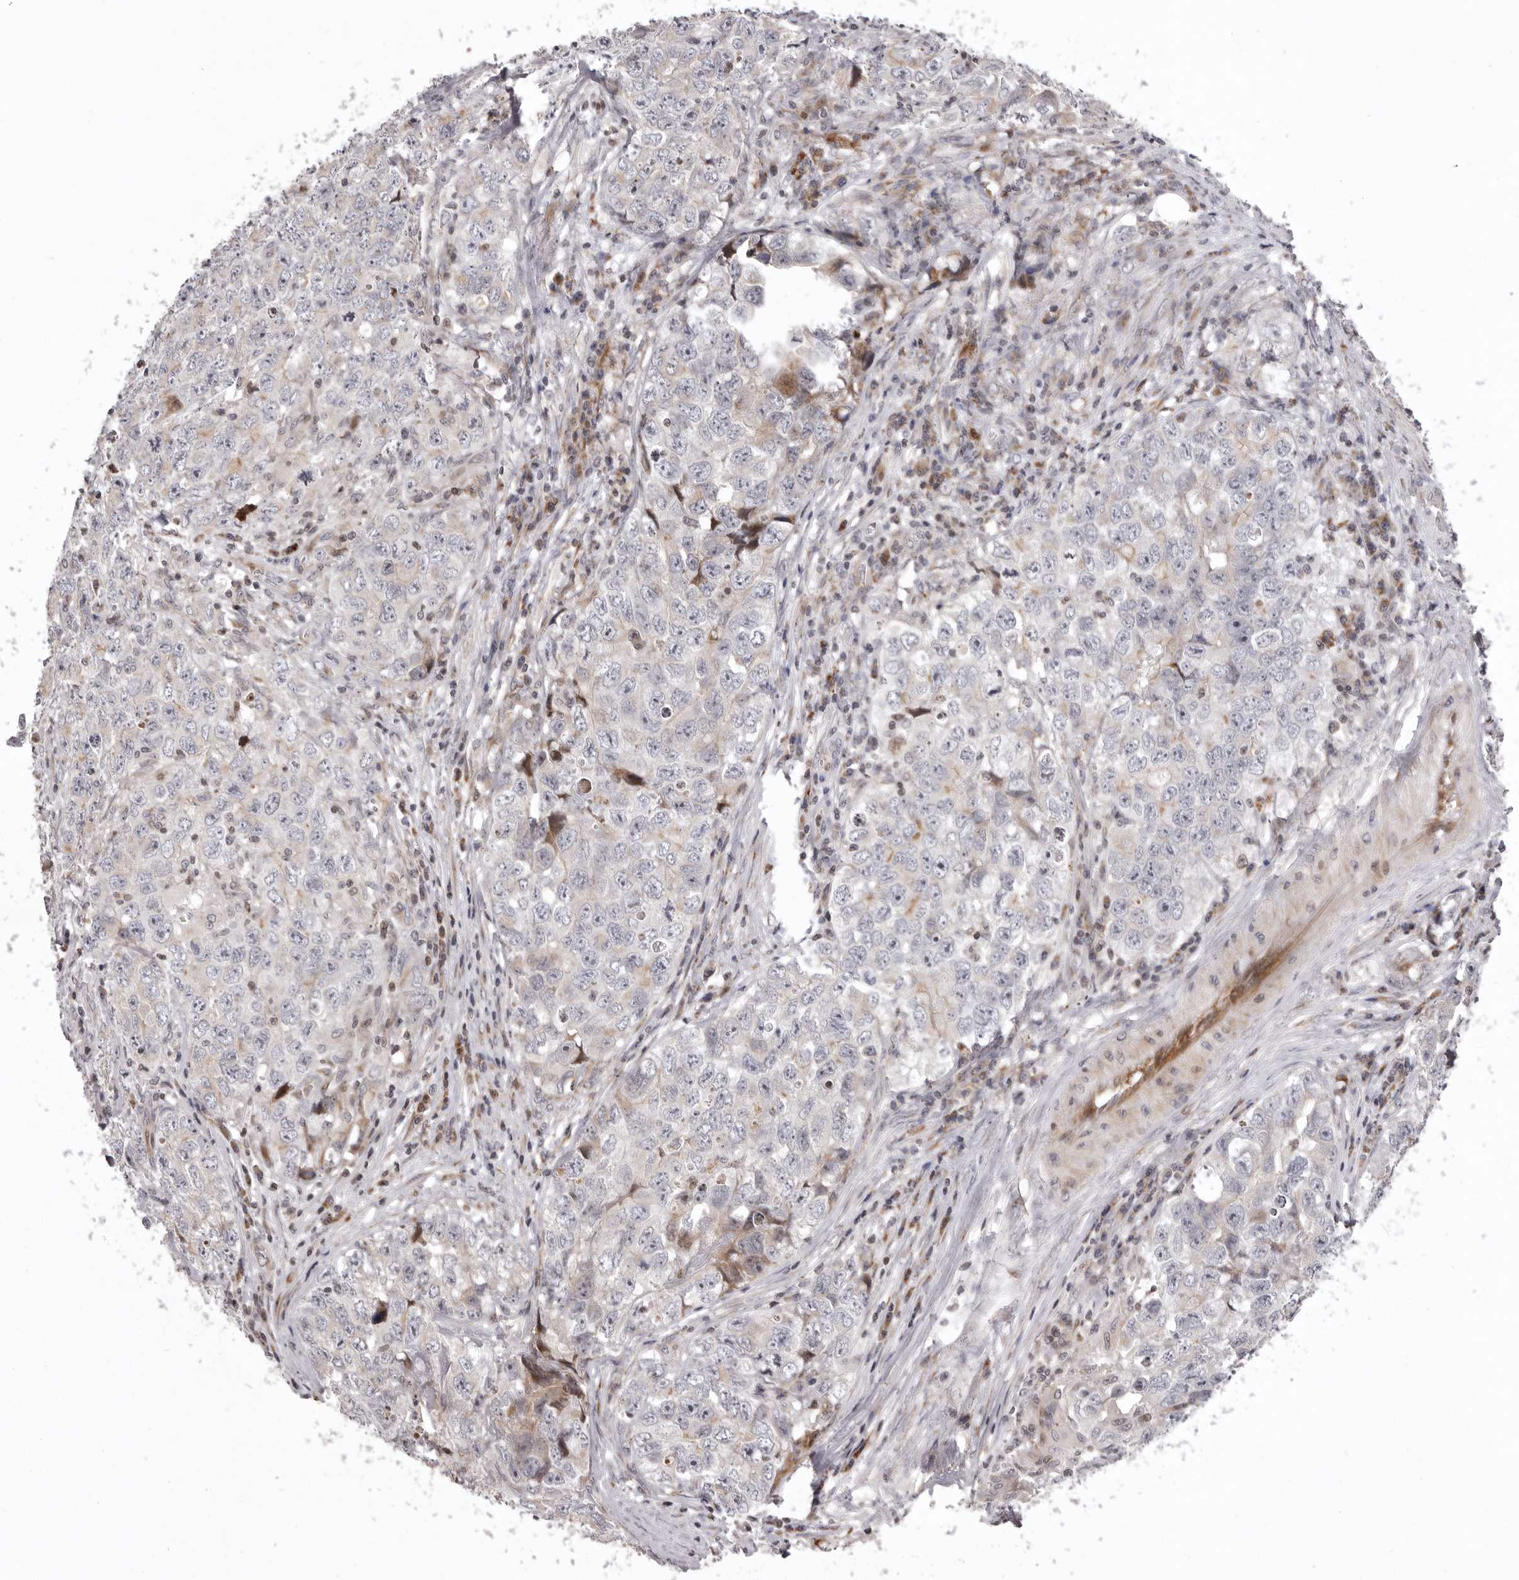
{"staining": {"intensity": "weak", "quantity": "25%-75%", "location": "nuclear"}, "tissue": "testis cancer", "cell_type": "Tumor cells", "image_type": "cancer", "snomed": [{"axis": "morphology", "description": "Seminoma, NOS"}, {"axis": "morphology", "description": "Carcinoma, Embryonal, NOS"}, {"axis": "topography", "description": "Testis"}], "caption": "The micrograph shows staining of seminoma (testis), revealing weak nuclear protein expression (brown color) within tumor cells.", "gene": "AZIN1", "patient": {"sex": "male", "age": 43}}